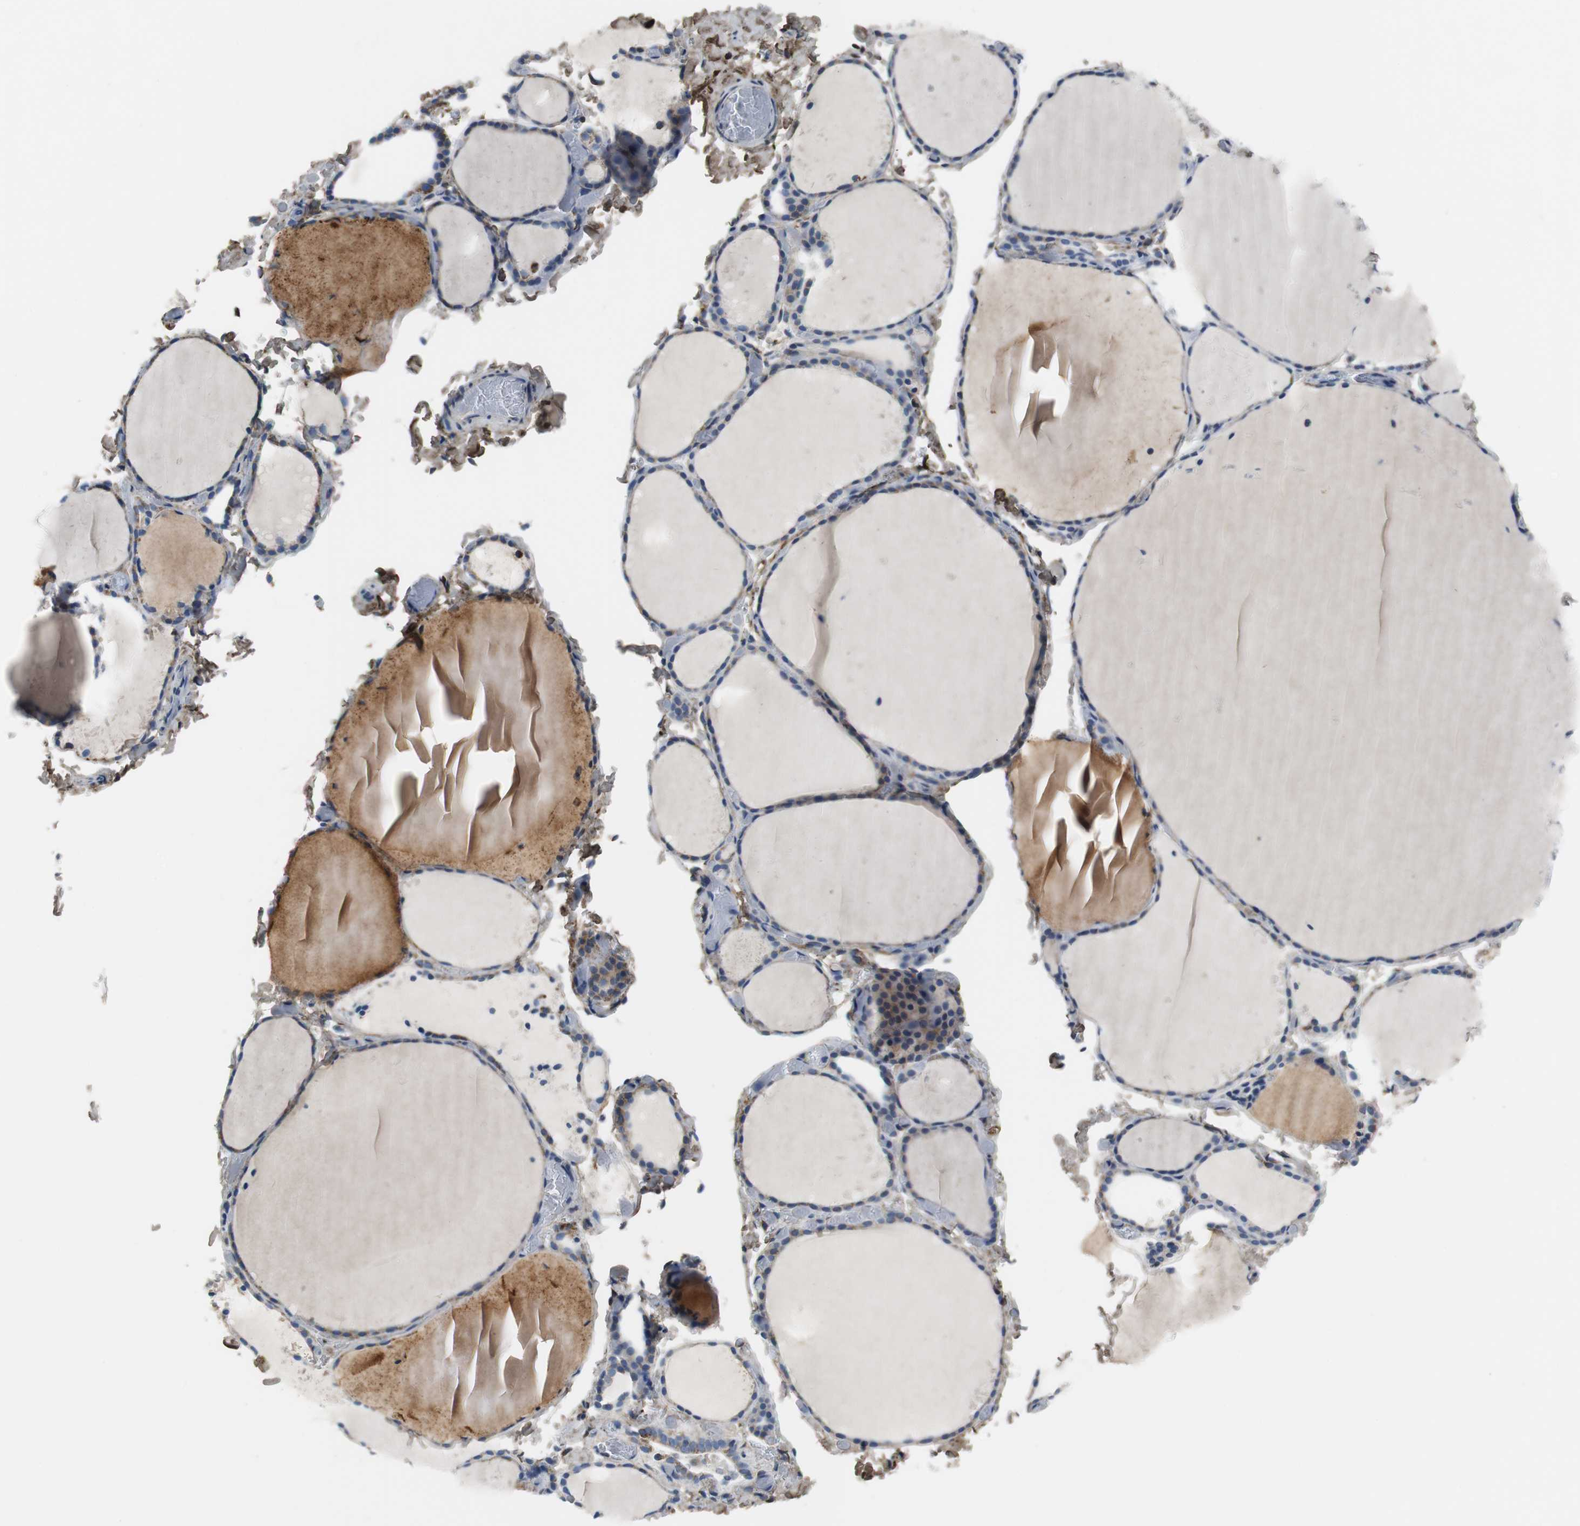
{"staining": {"intensity": "moderate", "quantity": ">75%", "location": "cytoplasmic/membranous"}, "tissue": "thyroid gland", "cell_type": "Glandular cells", "image_type": "normal", "snomed": [{"axis": "morphology", "description": "Normal tissue, NOS"}, {"axis": "topography", "description": "Thyroid gland"}], "caption": "A brown stain shows moderate cytoplasmic/membranous expression of a protein in glandular cells of benign human thyroid gland. (DAB (3,3'-diaminobenzidine) IHC with brightfield microscopy, high magnification).", "gene": "C1QTNF7", "patient": {"sex": "female", "age": 22}}